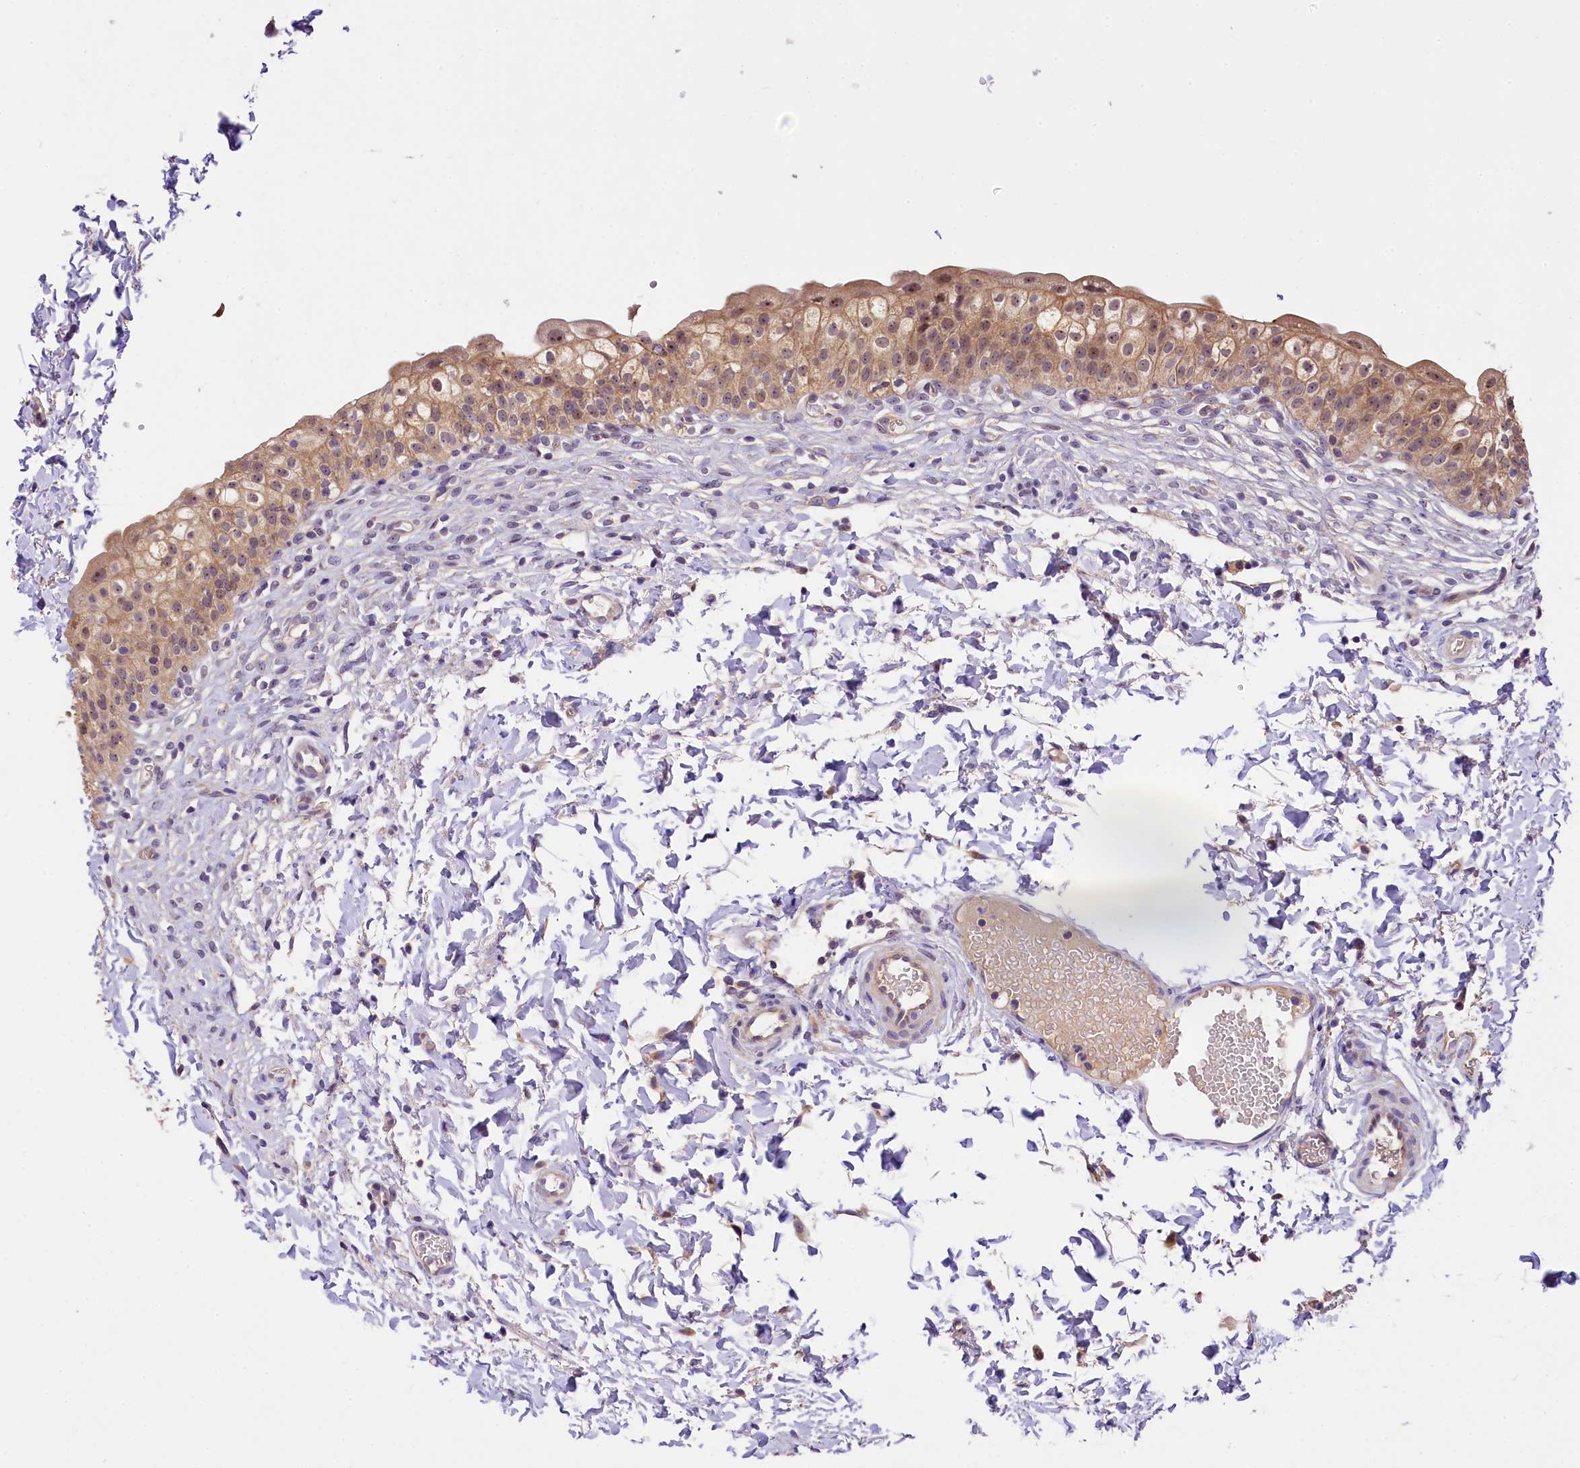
{"staining": {"intensity": "moderate", "quantity": "25%-75%", "location": "cytoplasmic/membranous,nuclear"}, "tissue": "urinary bladder", "cell_type": "Urothelial cells", "image_type": "normal", "snomed": [{"axis": "morphology", "description": "Normal tissue, NOS"}, {"axis": "topography", "description": "Urinary bladder"}], "caption": "Protein staining shows moderate cytoplasmic/membranous,nuclear staining in about 25%-75% of urothelial cells in normal urinary bladder.", "gene": "UBXN6", "patient": {"sex": "male", "age": 55}}